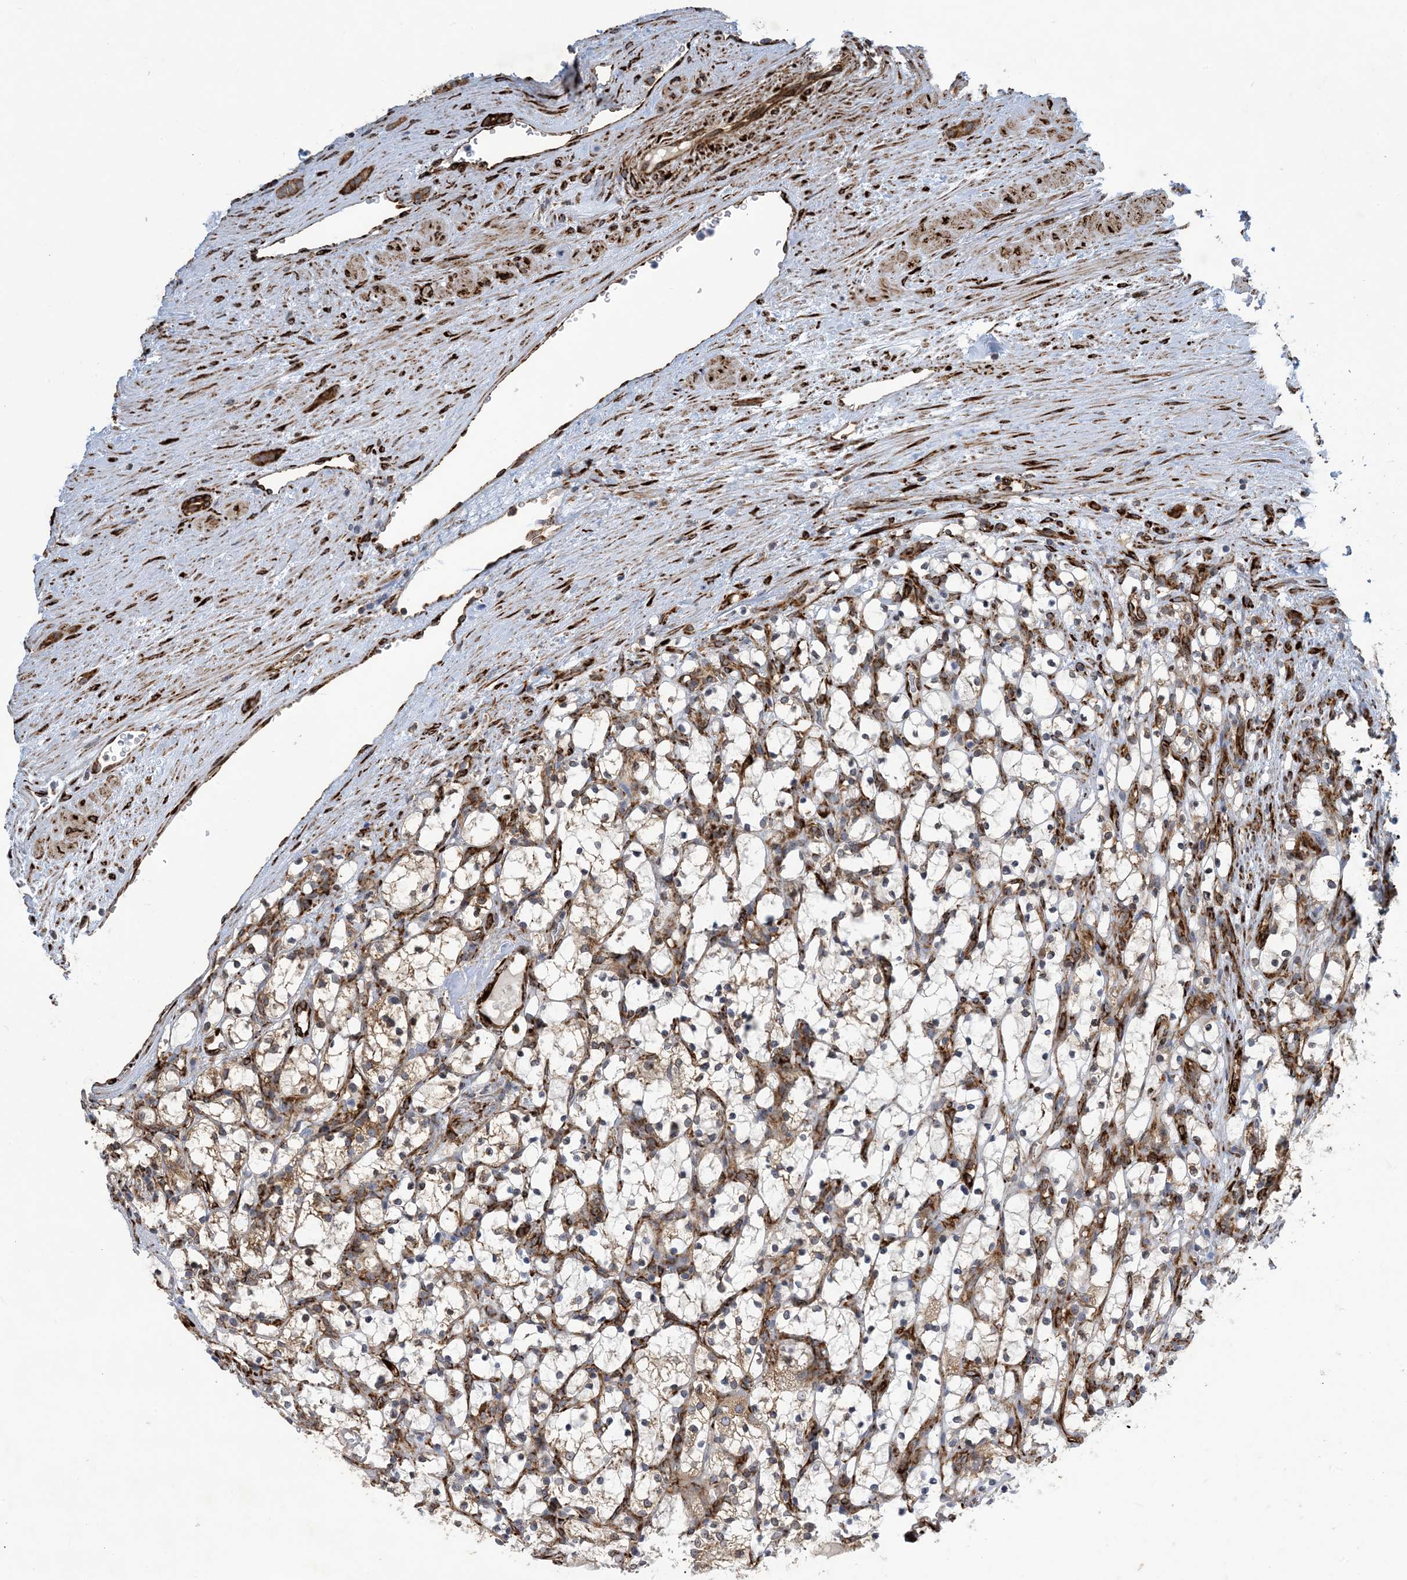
{"staining": {"intensity": "weak", "quantity": "<25%", "location": "cytoplasmic/membranous"}, "tissue": "renal cancer", "cell_type": "Tumor cells", "image_type": "cancer", "snomed": [{"axis": "morphology", "description": "Adenocarcinoma, NOS"}, {"axis": "topography", "description": "Kidney"}], "caption": "Tumor cells are negative for brown protein staining in renal cancer (adenocarcinoma).", "gene": "ZBTB45", "patient": {"sex": "female", "age": 69}}